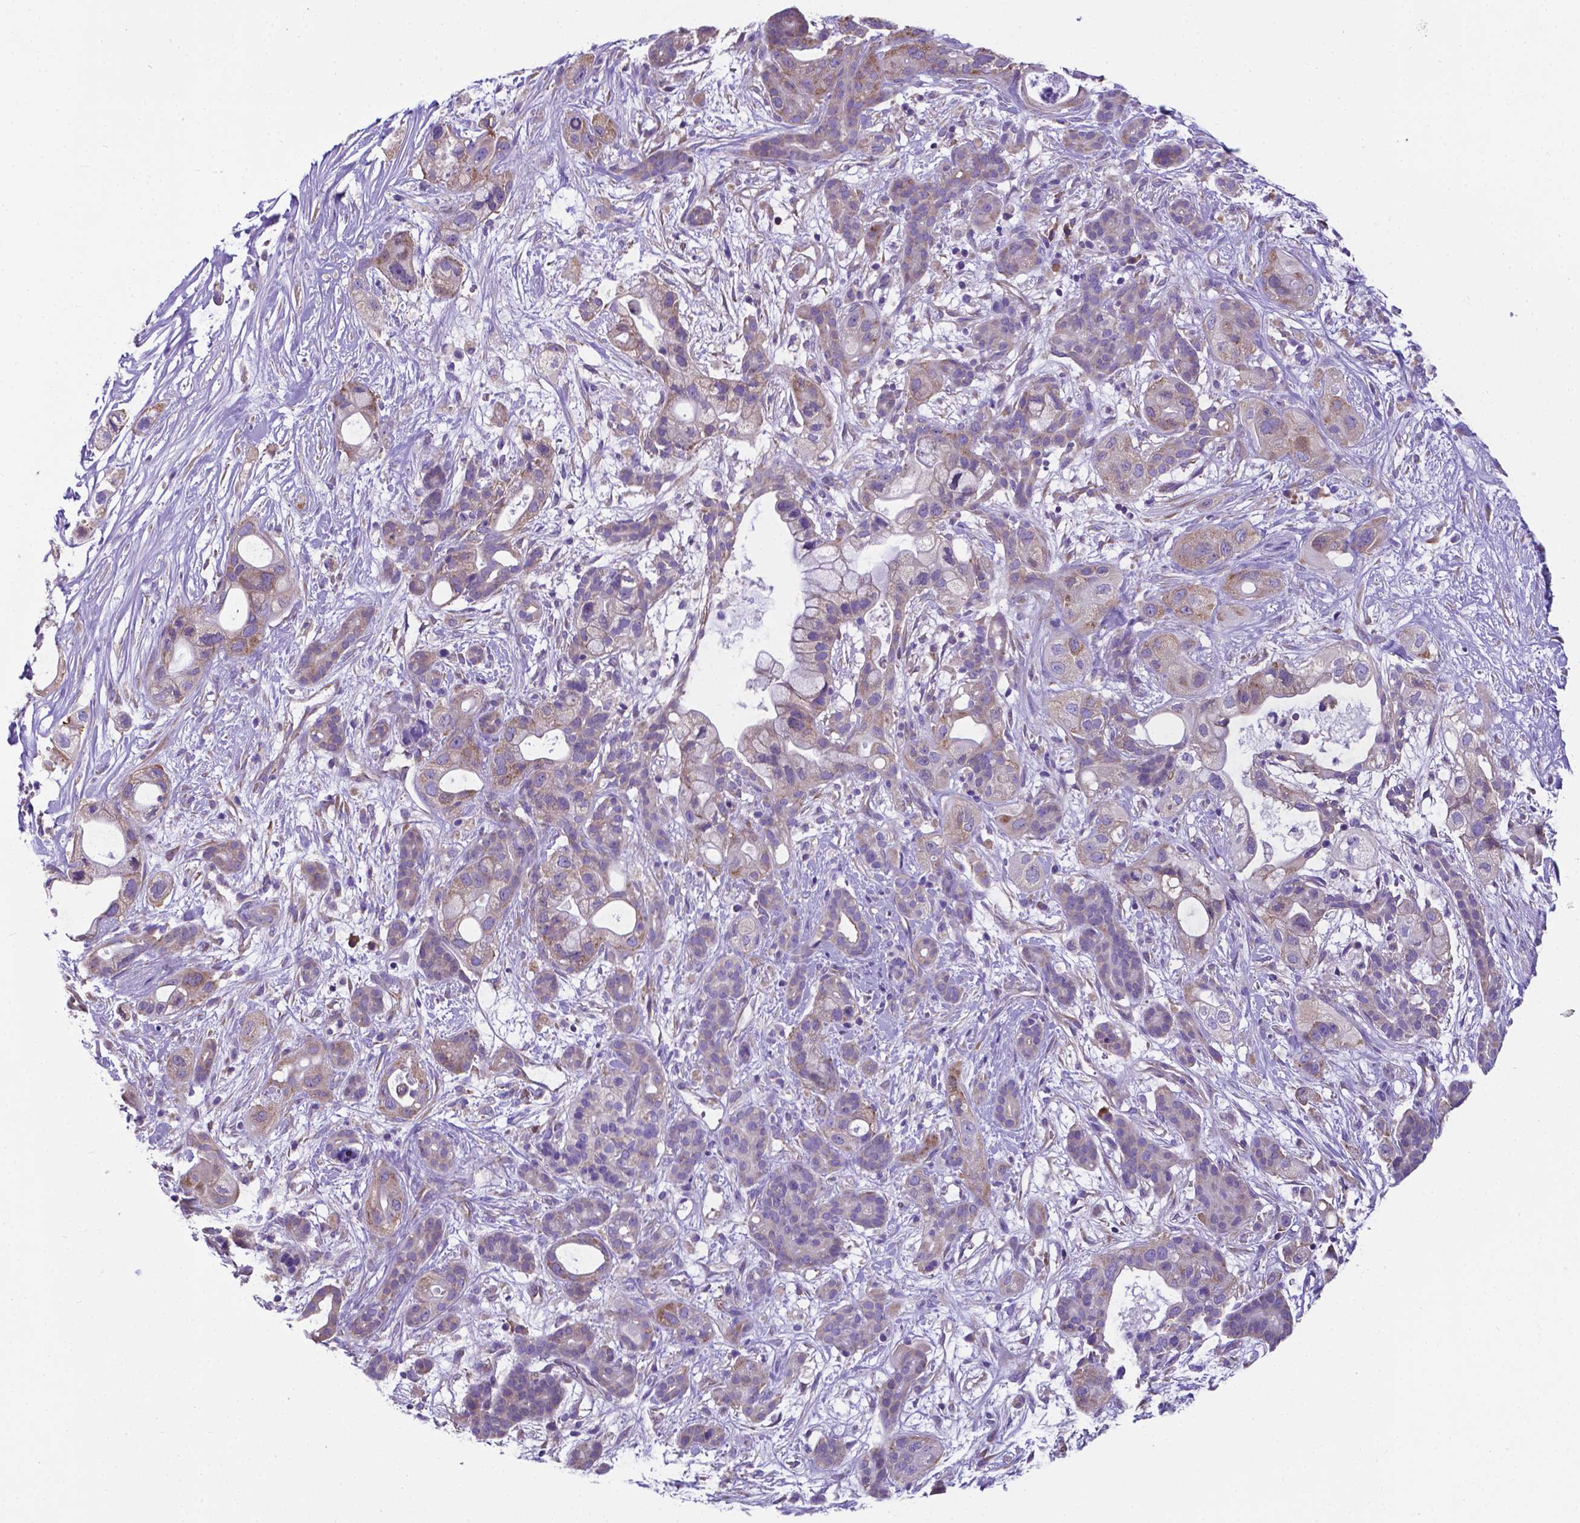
{"staining": {"intensity": "moderate", "quantity": ">75%", "location": "cytoplasmic/membranous"}, "tissue": "pancreatic cancer", "cell_type": "Tumor cells", "image_type": "cancer", "snomed": [{"axis": "morphology", "description": "Adenocarcinoma, NOS"}, {"axis": "topography", "description": "Pancreas"}], "caption": "A high-resolution image shows immunohistochemistry staining of pancreatic cancer (adenocarcinoma), which reveals moderate cytoplasmic/membranous expression in approximately >75% of tumor cells.", "gene": "RPL6", "patient": {"sex": "male", "age": 44}}